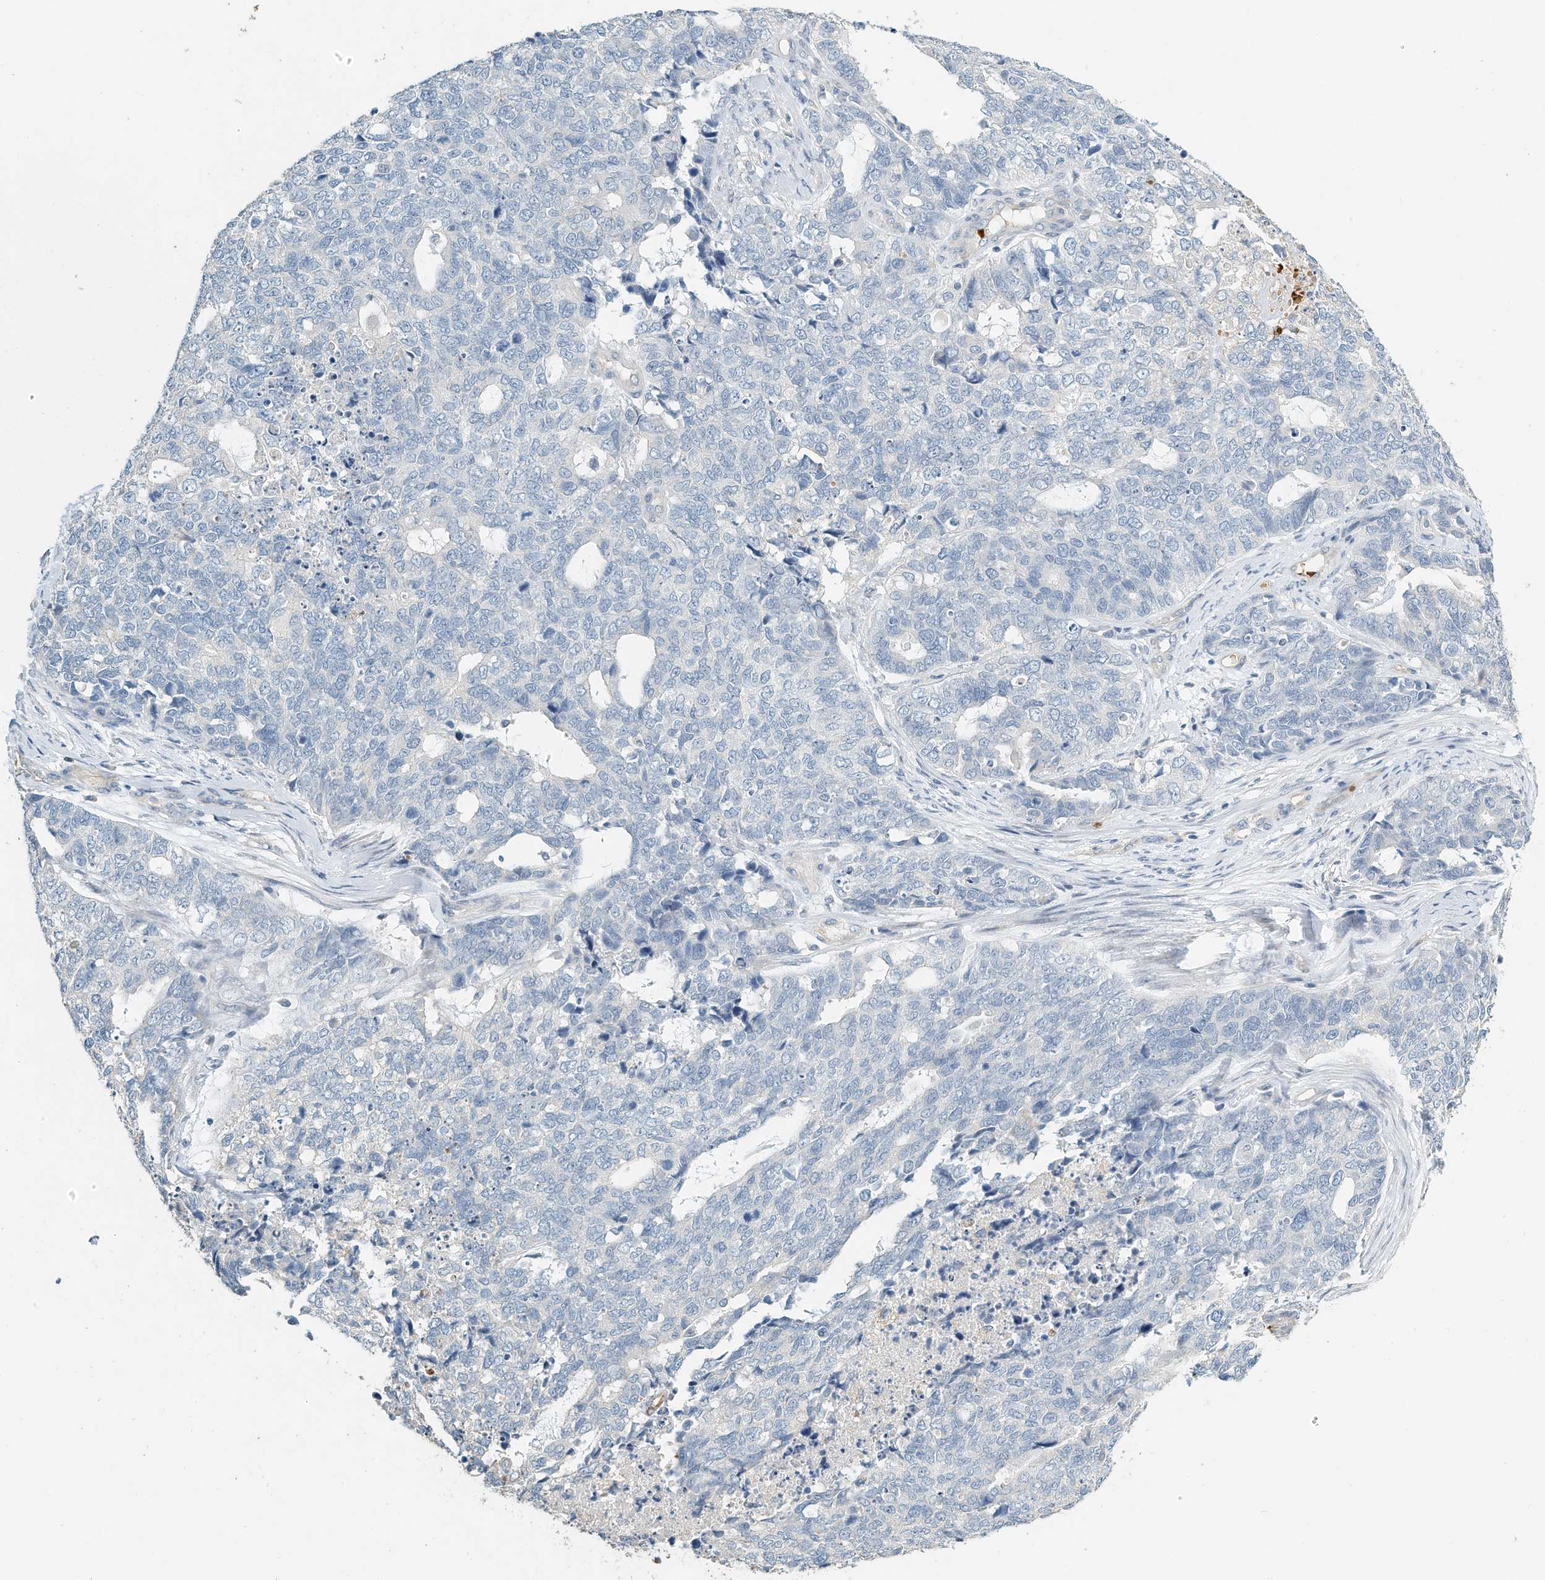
{"staining": {"intensity": "negative", "quantity": "none", "location": "none"}, "tissue": "cervical cancer", "cell_type": "Tumor cells", "image_type": "cancer", "snomed": [{"axis": "morphology", "description": "Squamous cell carcinoma, NOS"}, {"axis": "topography", "description": "Cervix"}], "caption": "Tumor cells are negative for protein expression in human cervical cancer. (Brightfield microscopy of DAB immunohistochemistry at high magnification).", "gene": "RCAN3", "patient": {"sex": "female", "age": 63}}